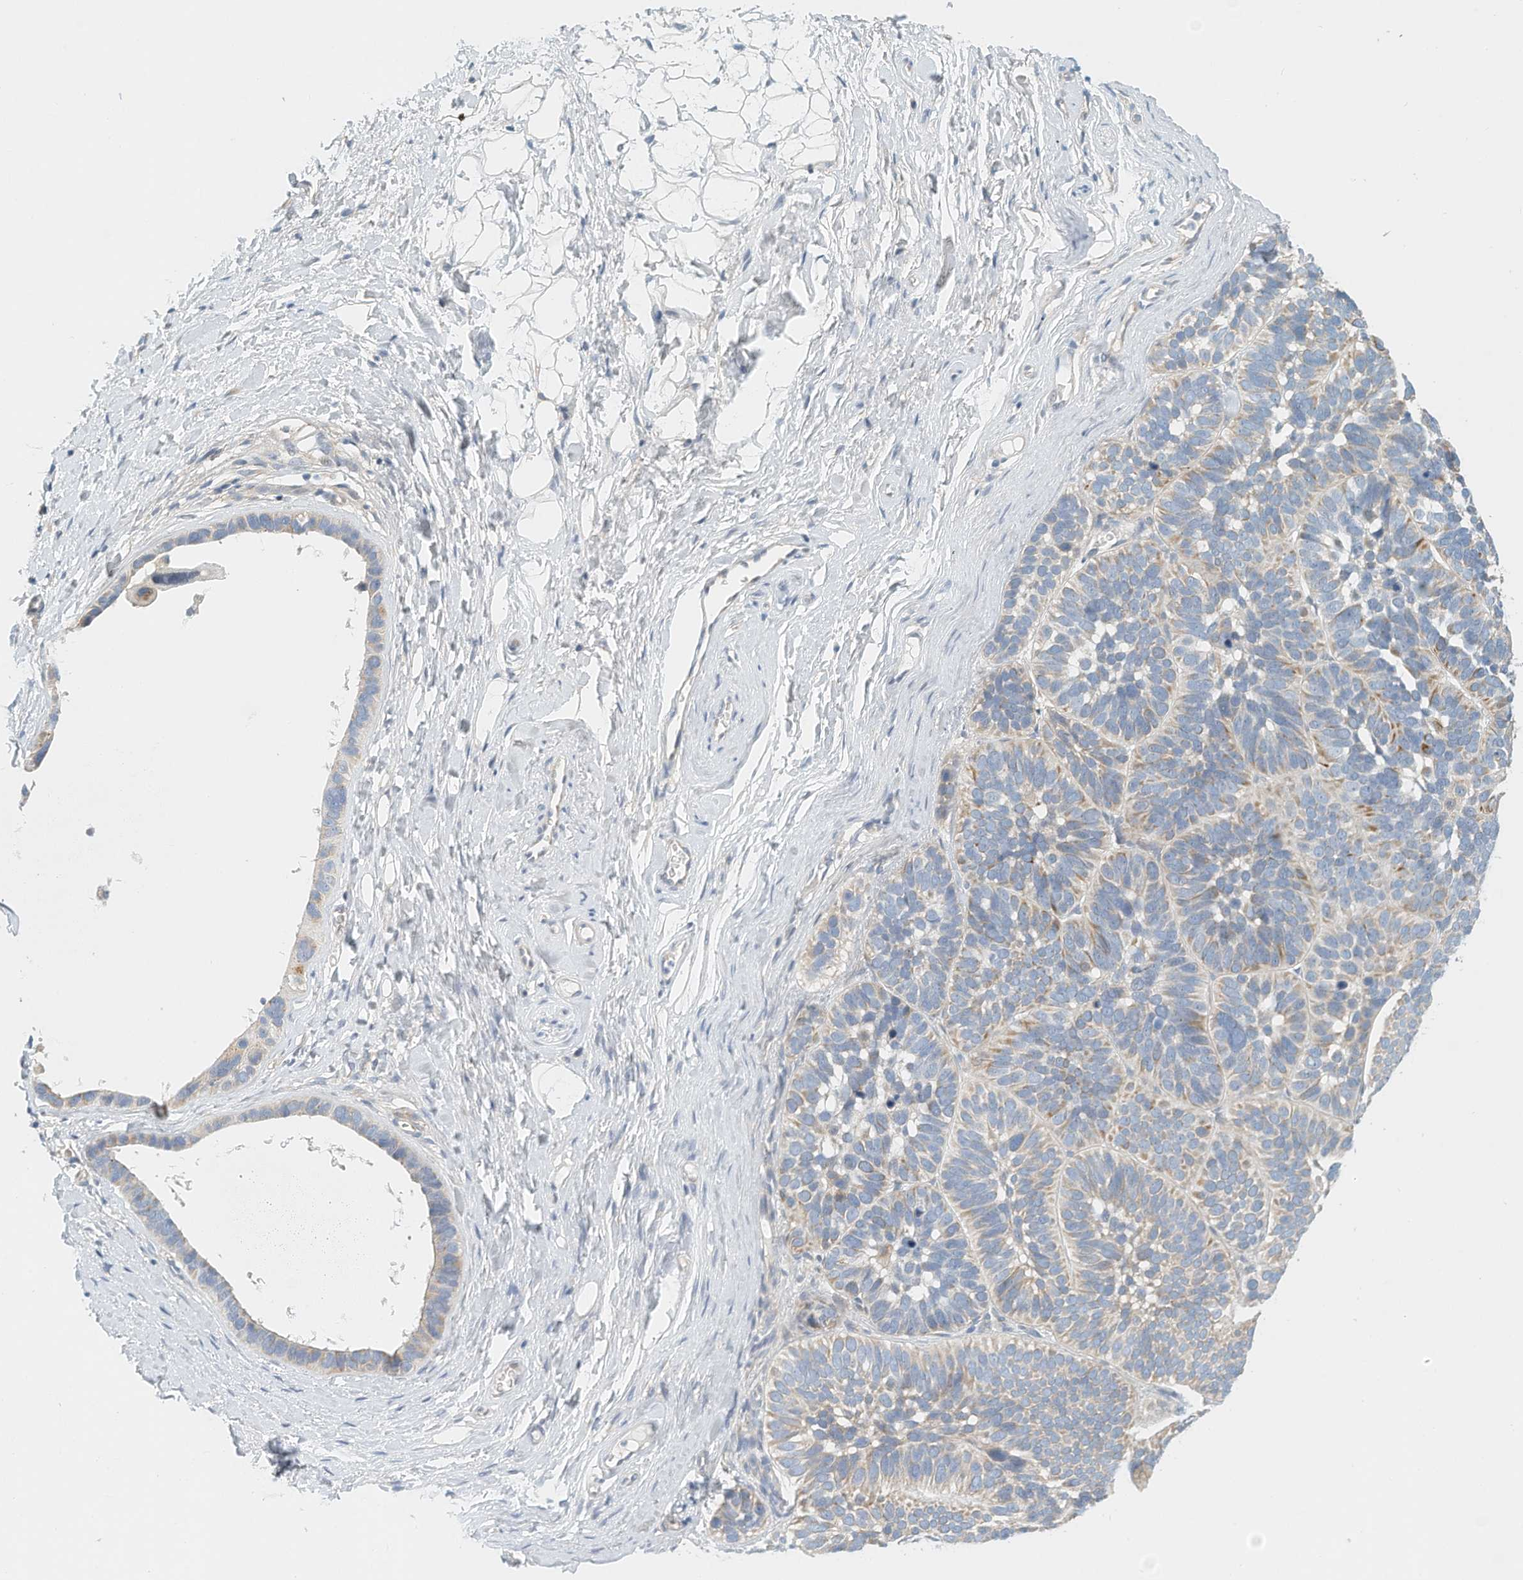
{"staining": {"intensity": "weak", "quantity": "<25%", "location": "cytoplasmic/membranous"}, "tissue": "skin cancer", "cell_type": "Tumor cells", "image_type": "cancer", "snomed": [{"axis": "morphology", "description": "Basal cell carcinoma"}, {"axis": "topography", "description": "Skin"}], "caption": "Protein analysis of skin basal cell carcinoma demonstrates no significant expression in tumor cells. Nuclei are stained in blue.", "gene": "ARHGAP28", "patient": {"sex": "male", "age": 62}}